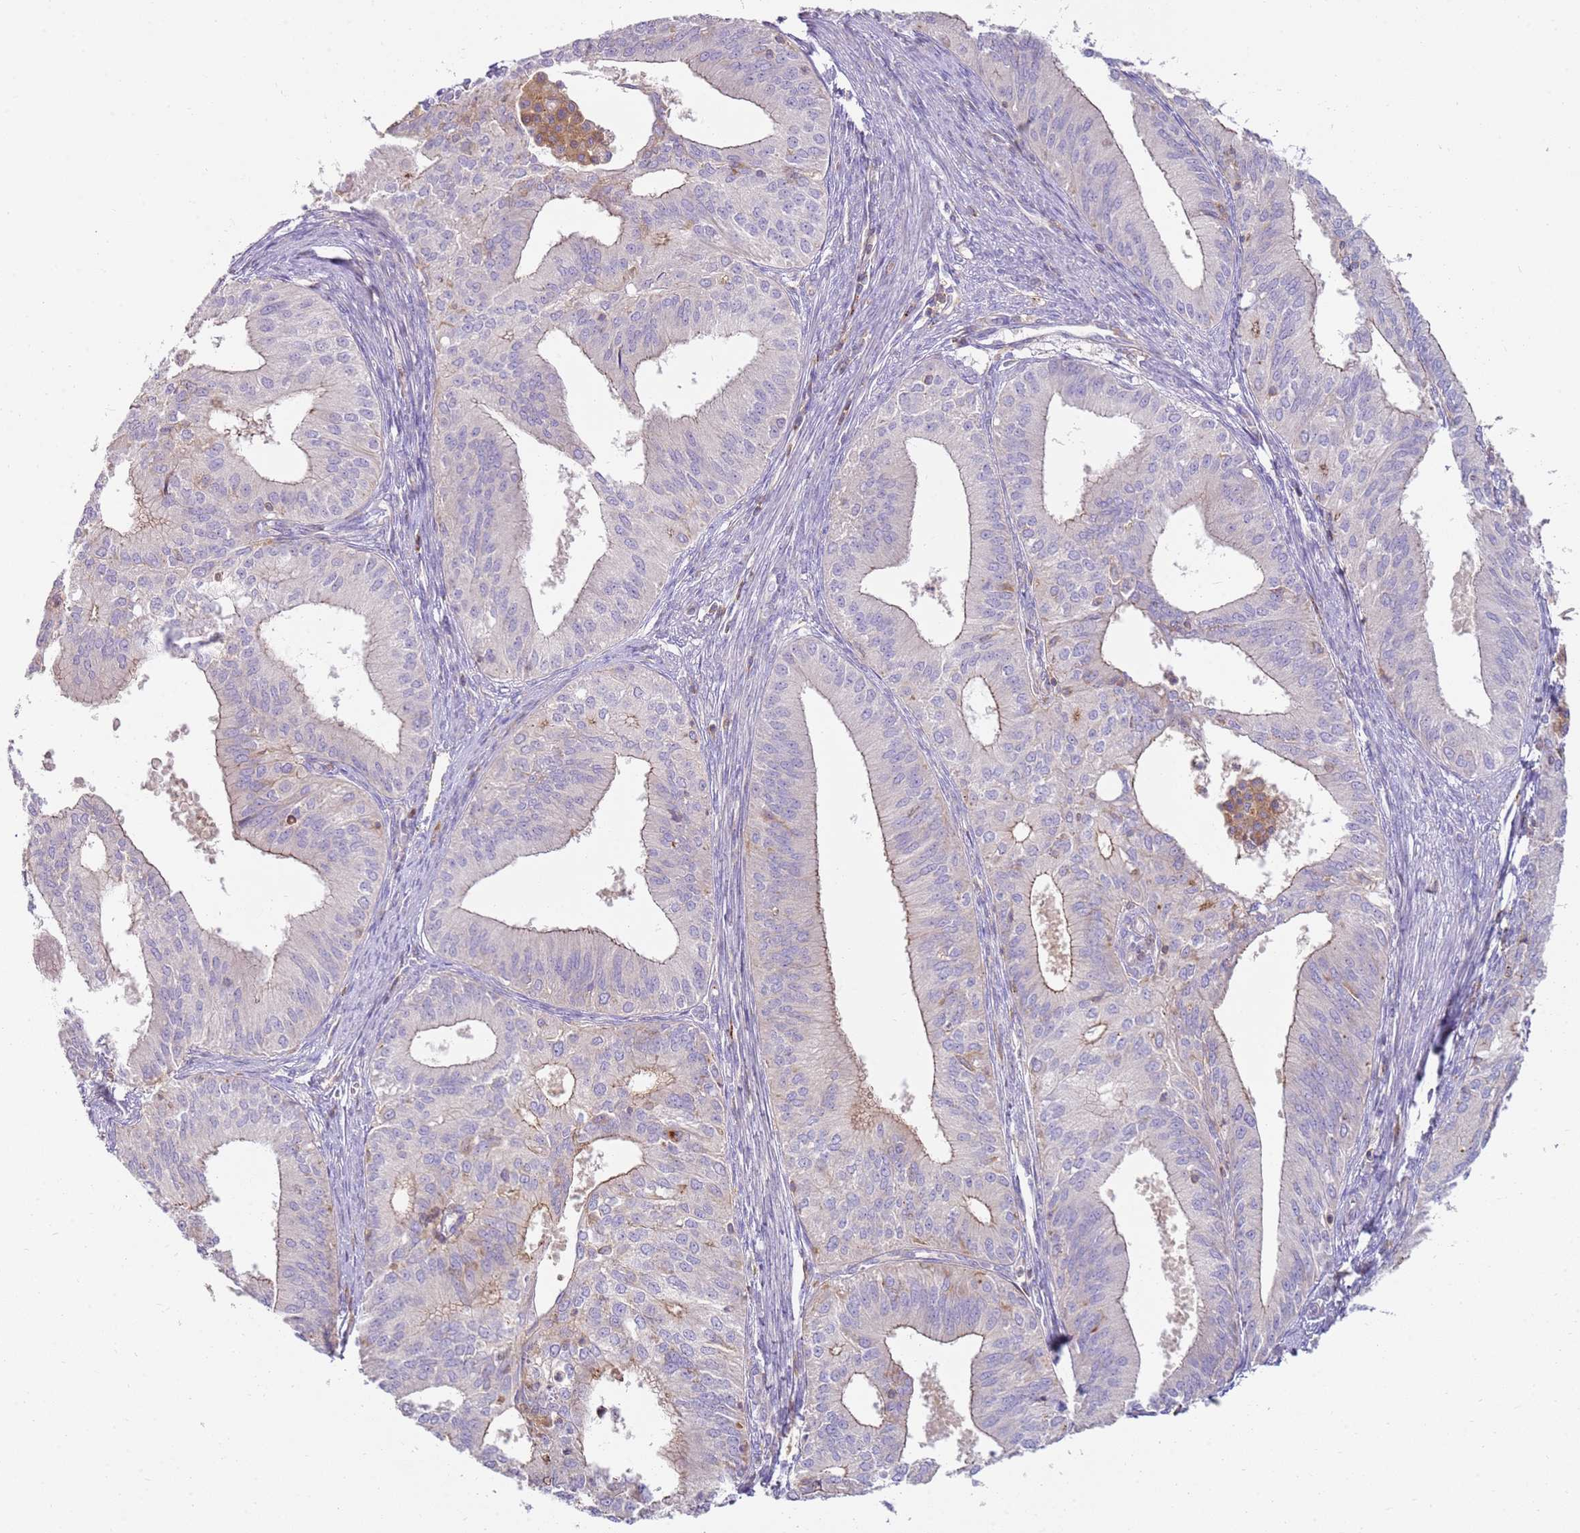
{"staining": {"intensity": "weak", "quantity": "<25%", "location": "cytoplasmic/membranous"}, "tissue": "endometrial cancer", "cell_type": "Tumor cells", "image_type": "cancer", "snomed": [{"axis": "morphology", "description": "Adenocarcinoma, NOS"}, {"axis": "topography", "description": "Endometrium"}], "caption": "Tumor cells show no significant protein expression in endometrial adenocarcinoma.", "gene": "FPR1", "patient": {"sex": "female", "age": 50}}